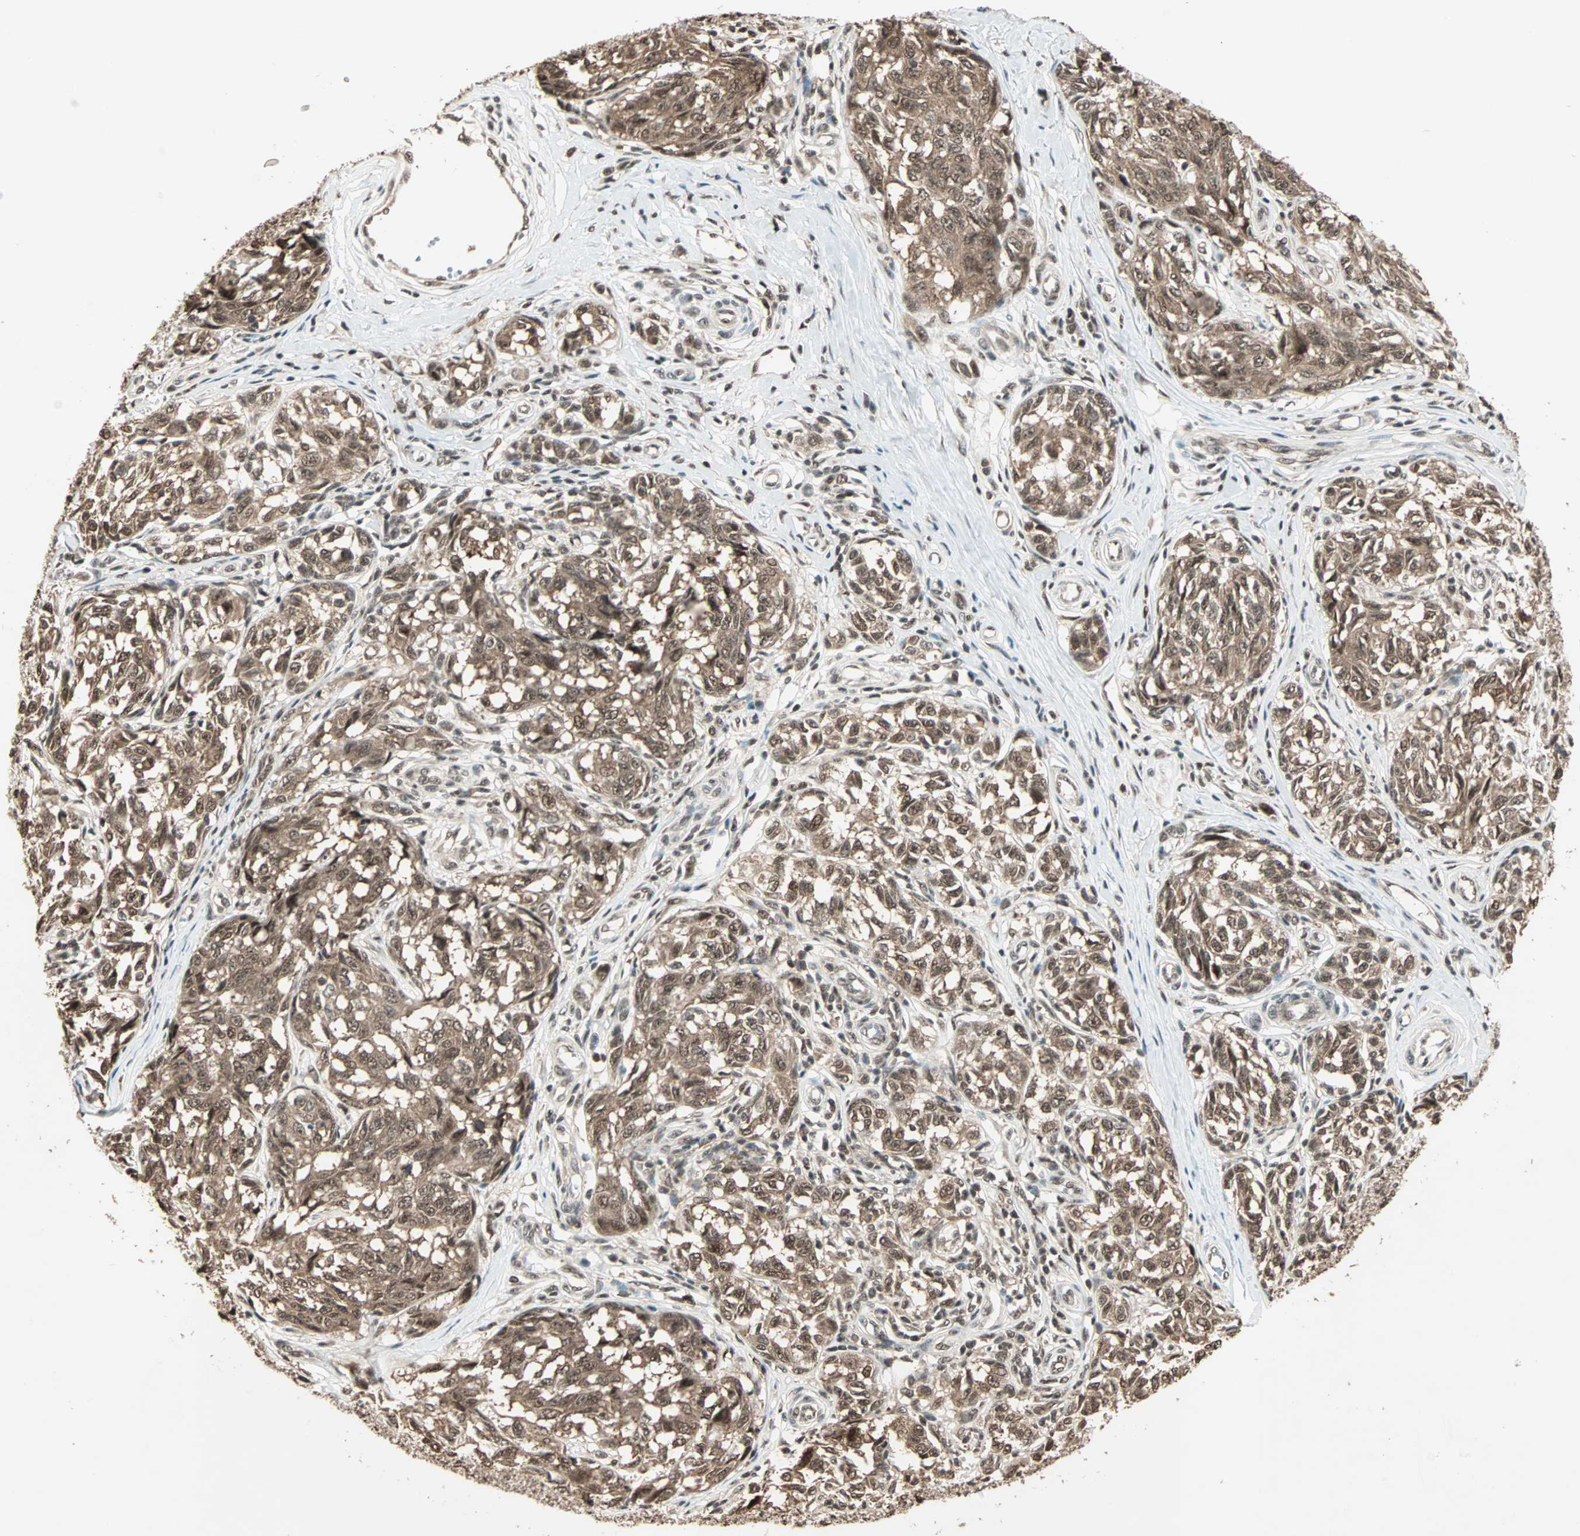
{"staining": {"intensity": "moderate", "quantity": ">75%", "location": "cytoplasmic/membranous,nuclear"}, "tissue": "melanoma", "cell_type": "Tumor cells", "image_type": "cancer", "snomed": [{"axis": "morphology", "description": "Malignant melanoma, NOS"}, {"axis": "topography", "description": "Skin"}], "caption": "Tumor cells demonstrate medium levels of moderate cytoplasmic/membranous and nuclear expression in approximately >75% of cells in malignant melanoma.", "gene": "ZNF44", "patient": {"sex": "female", "age": 64}}